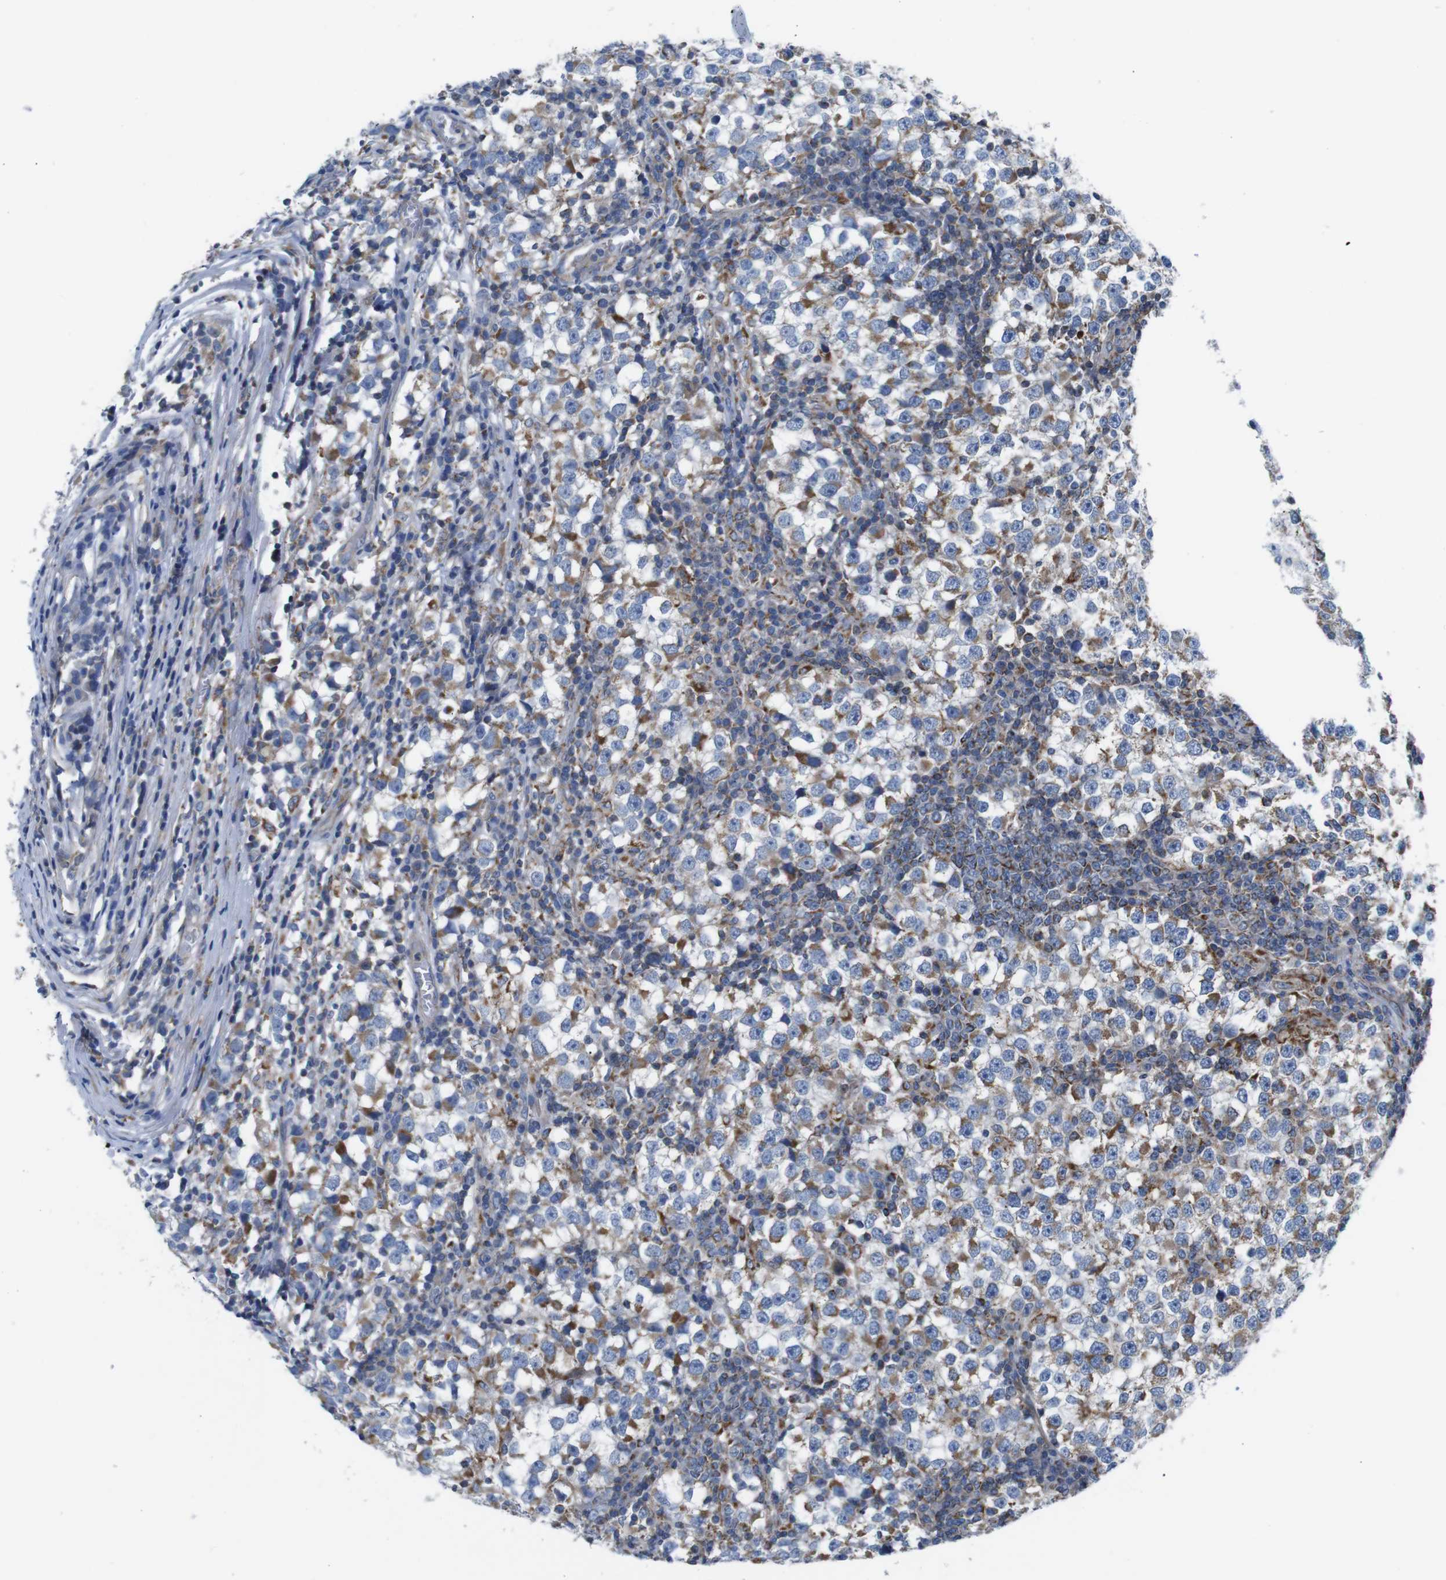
{"staining": {"intensity": "moderate", "quantity": "25%-75%", "location": "cytoplasmic/membranous"}, "tissue": "testis cancer", "cell_type": "Tumor cells", "image_type": "cancer", "snomed": [{"axis": "morphology", "description": "Seminoma, NOS"}, {"axis": "topography", "description": "Testis"}], "caption": "Immunohistochemical staining of human testis cancer (seminoma) reveals medium levels of moderate cytoplasmic/membranous protein expression in about 25%-75% of tumor cells. (IHC, brightfield microscopy, high magnification).", "gene": "PDCD1LG2", "patient": {"sex": "male", "age": 65}}